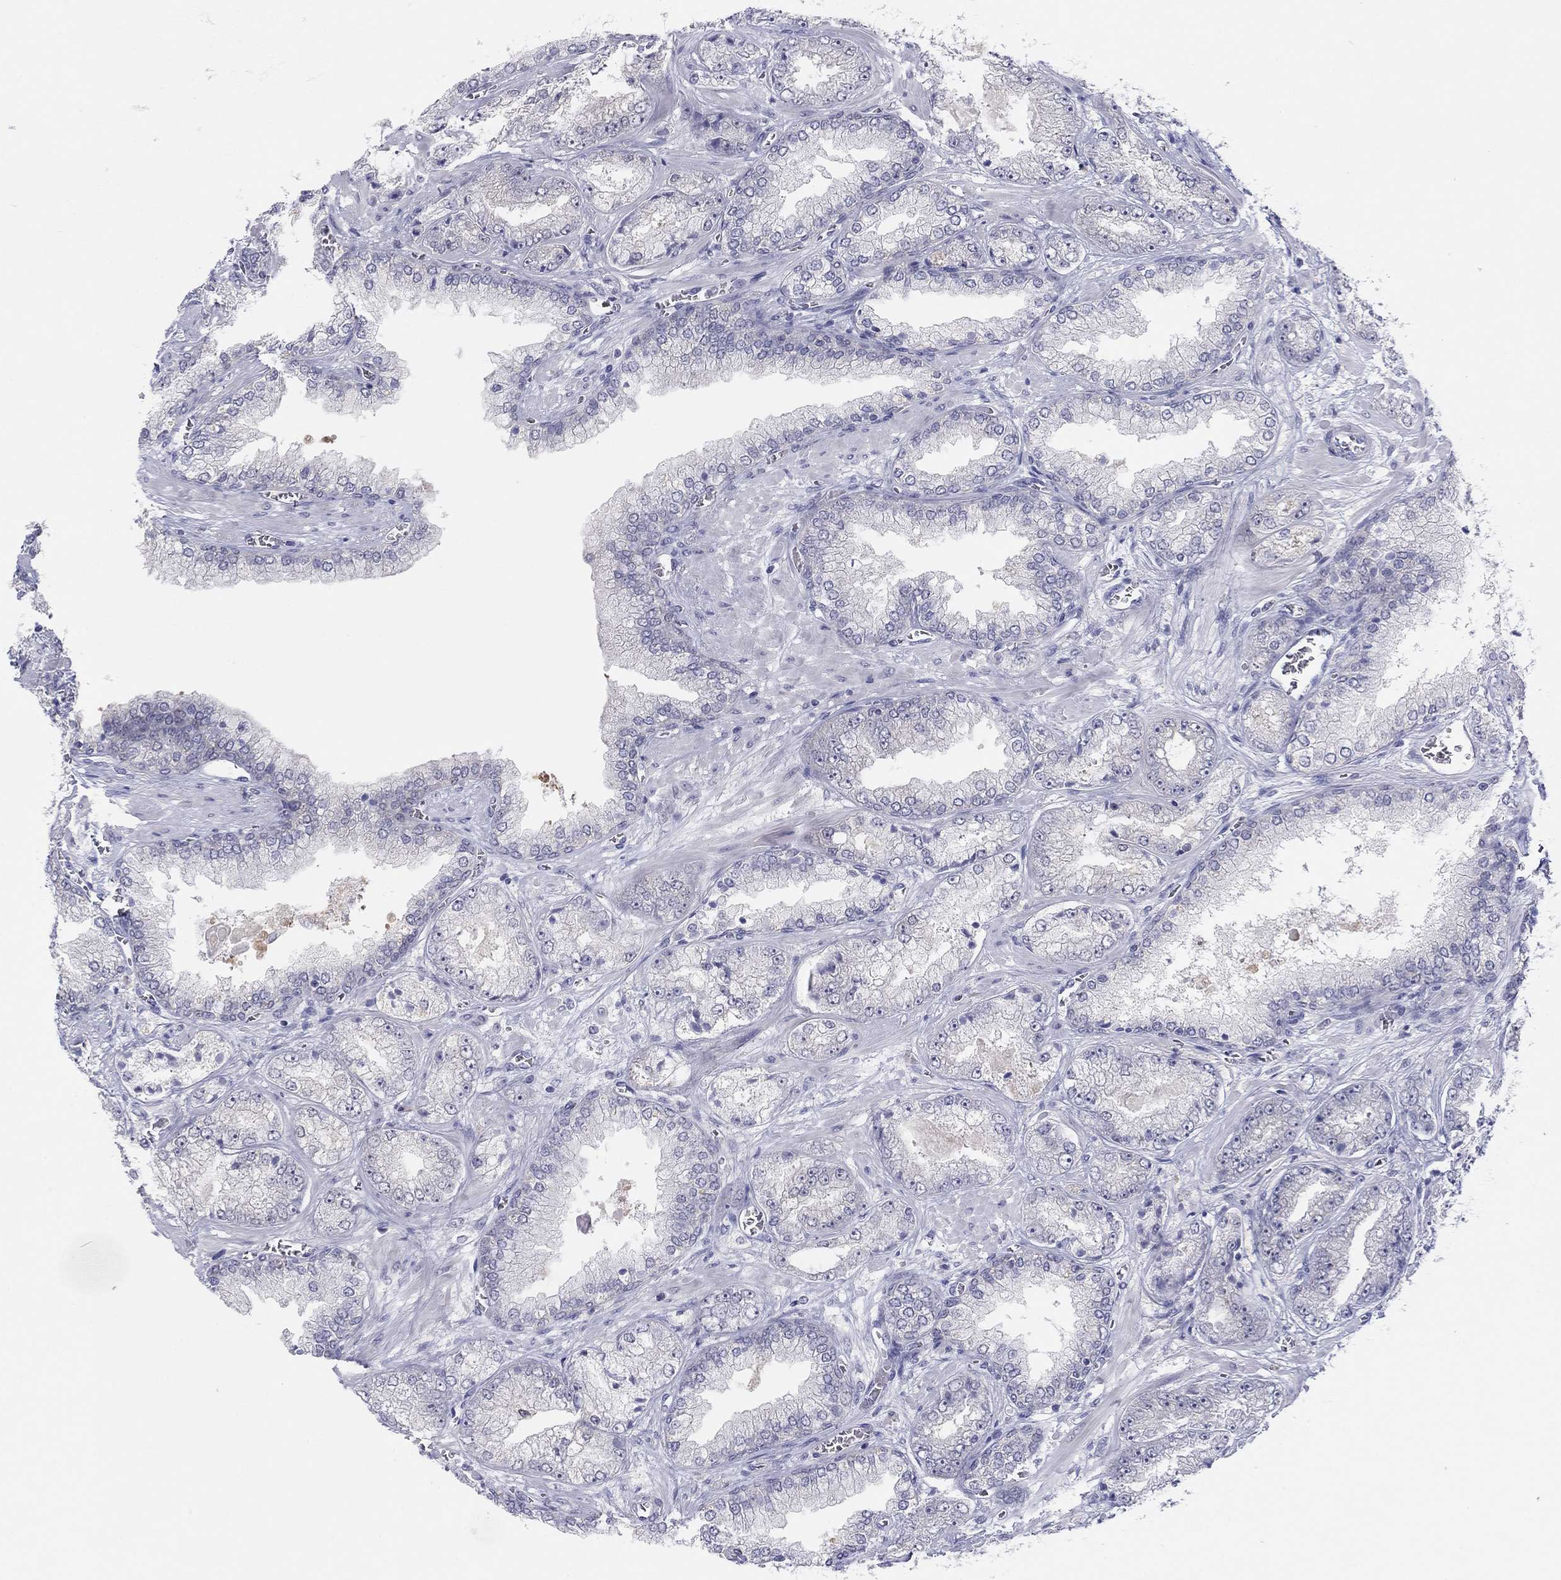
{"staining": {"intensity": "negative", "quantity": "none", "location": "none"}, "tissue": "prostate cancer", "cell_type": "Tumor cells", "image_type": "cancer", "snomed": [{"axis": "morphology", "description": "Adenocarcinoma, Low grade"}, {"axis": "topography", "description": "Prostate"}], "caption": "This is a image of immunohistochemistry (IHC) staining of prostate cancer, which shows no staining in tumor cells.", "gene": "PDXK", "patient": {"sex": "male", "age": 57}}